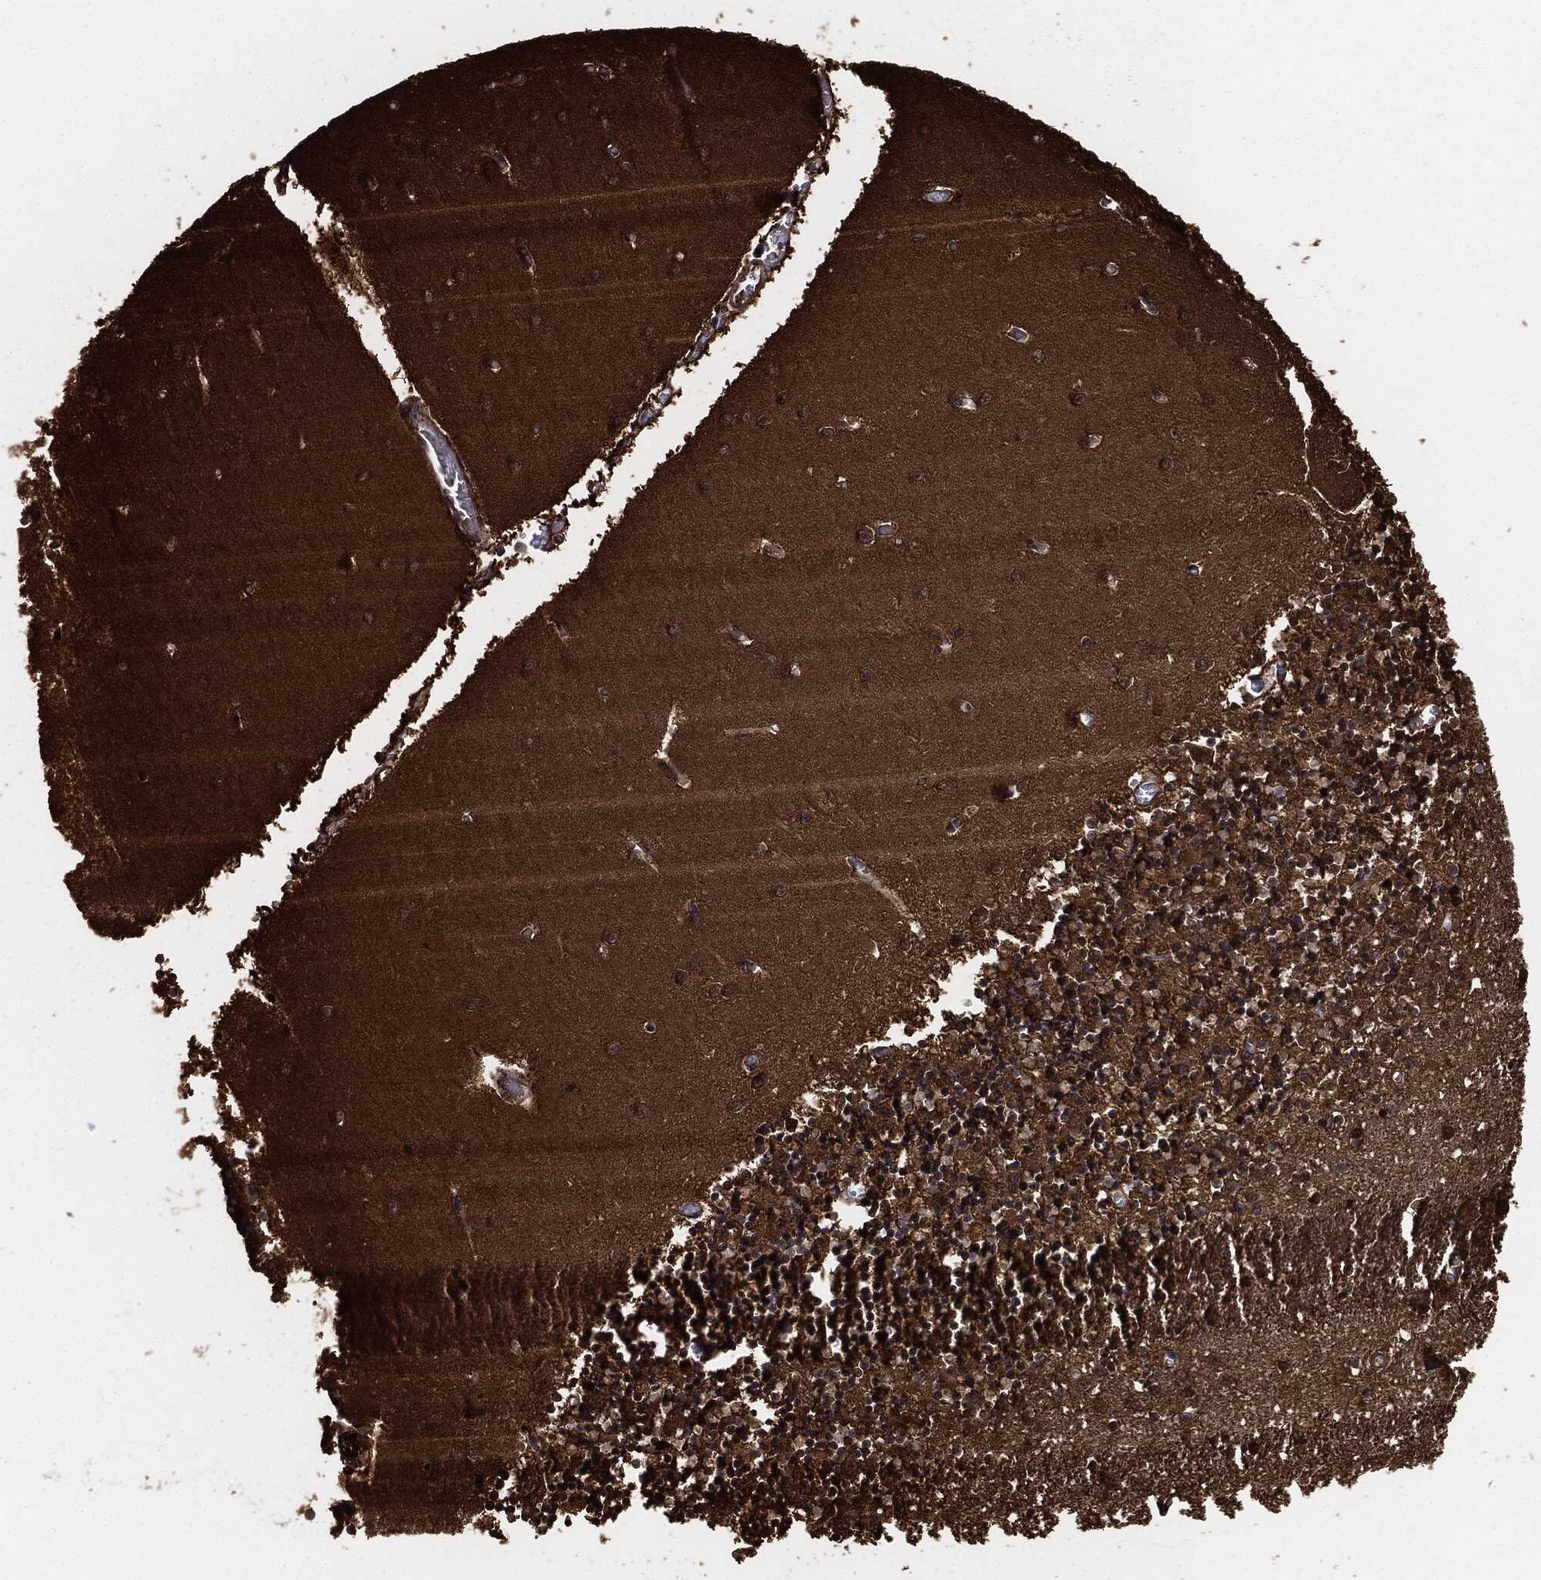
{"staining": {"intensity": "negative", "quantity": "none", "location": "none"}, "tissue": "cerebellum", "cell_type": "Cells in granular layer", "image_type": "normal", "snomed": [{"axis": "morphology", "description": "Normal tissue, NOS"}, {"axis": "topography", "description": "Cerebellum"}], "caption": "Immunohistochemical staining of benign cerebellum shows no significant staining in cells in granular layer. Nuclei are stained in blue.", "gene": "PRDX2", "patient": {"sex": "female", "age": 64}}